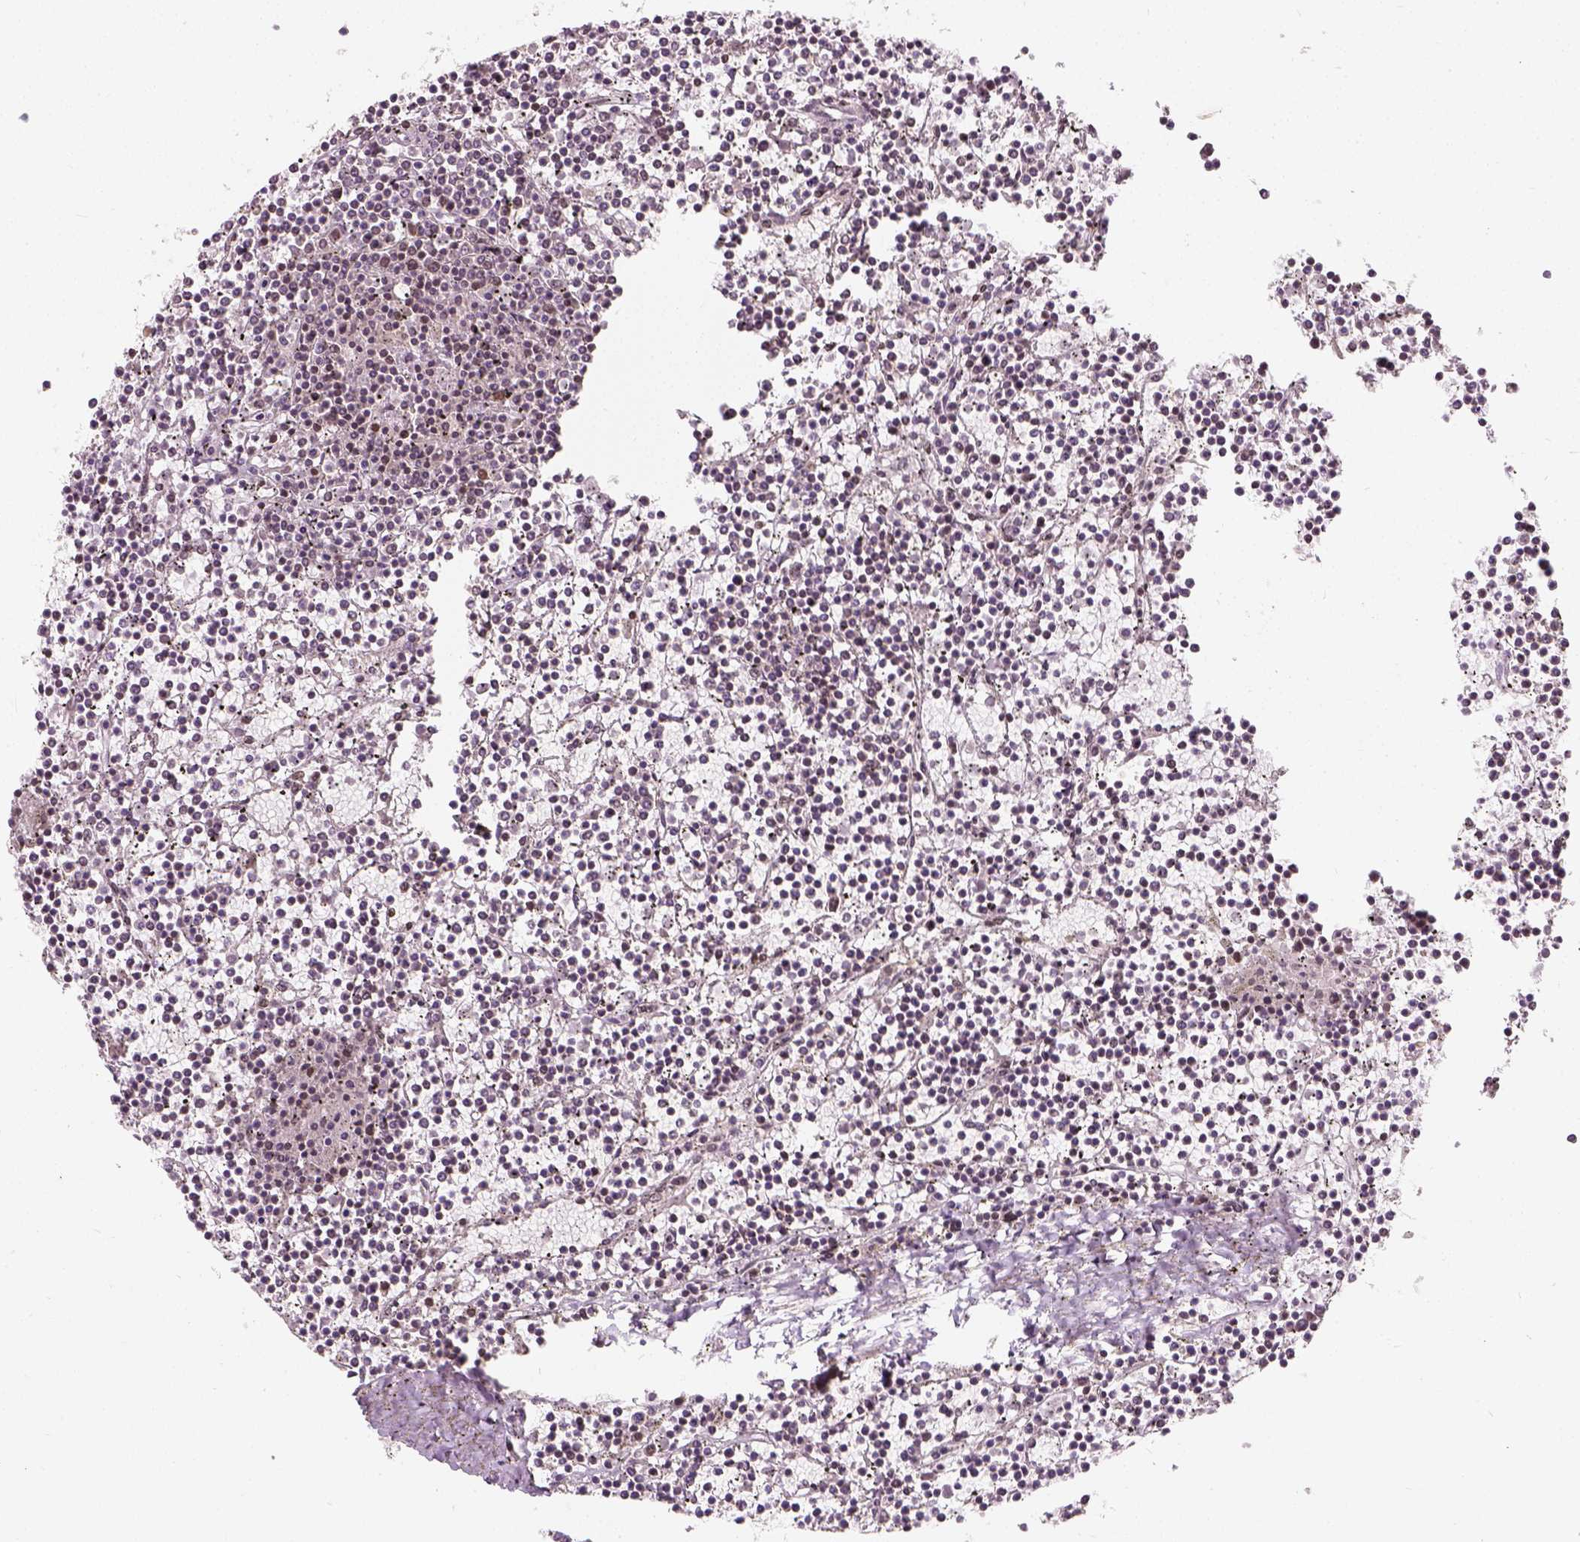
{"staining": {"intensity": "negative", "quantity": "none", "location": "none"}, "tissue": "lymphoma", "cell_type": "Tumor cells", "image_type": "cancer", "snomed": [{"axis": "morphology", "description": "Malignant lymphoma, non-Hodgkin's type, Low grade"}, {"axis": "topography", "description": "Spleen"}], "caption": "Lymphoma was stained to show a protein in brown. There is no significant positivity in tumor cells.", "gene": "ZMAT3", "patient": {"sex": "female", "age": 19}}